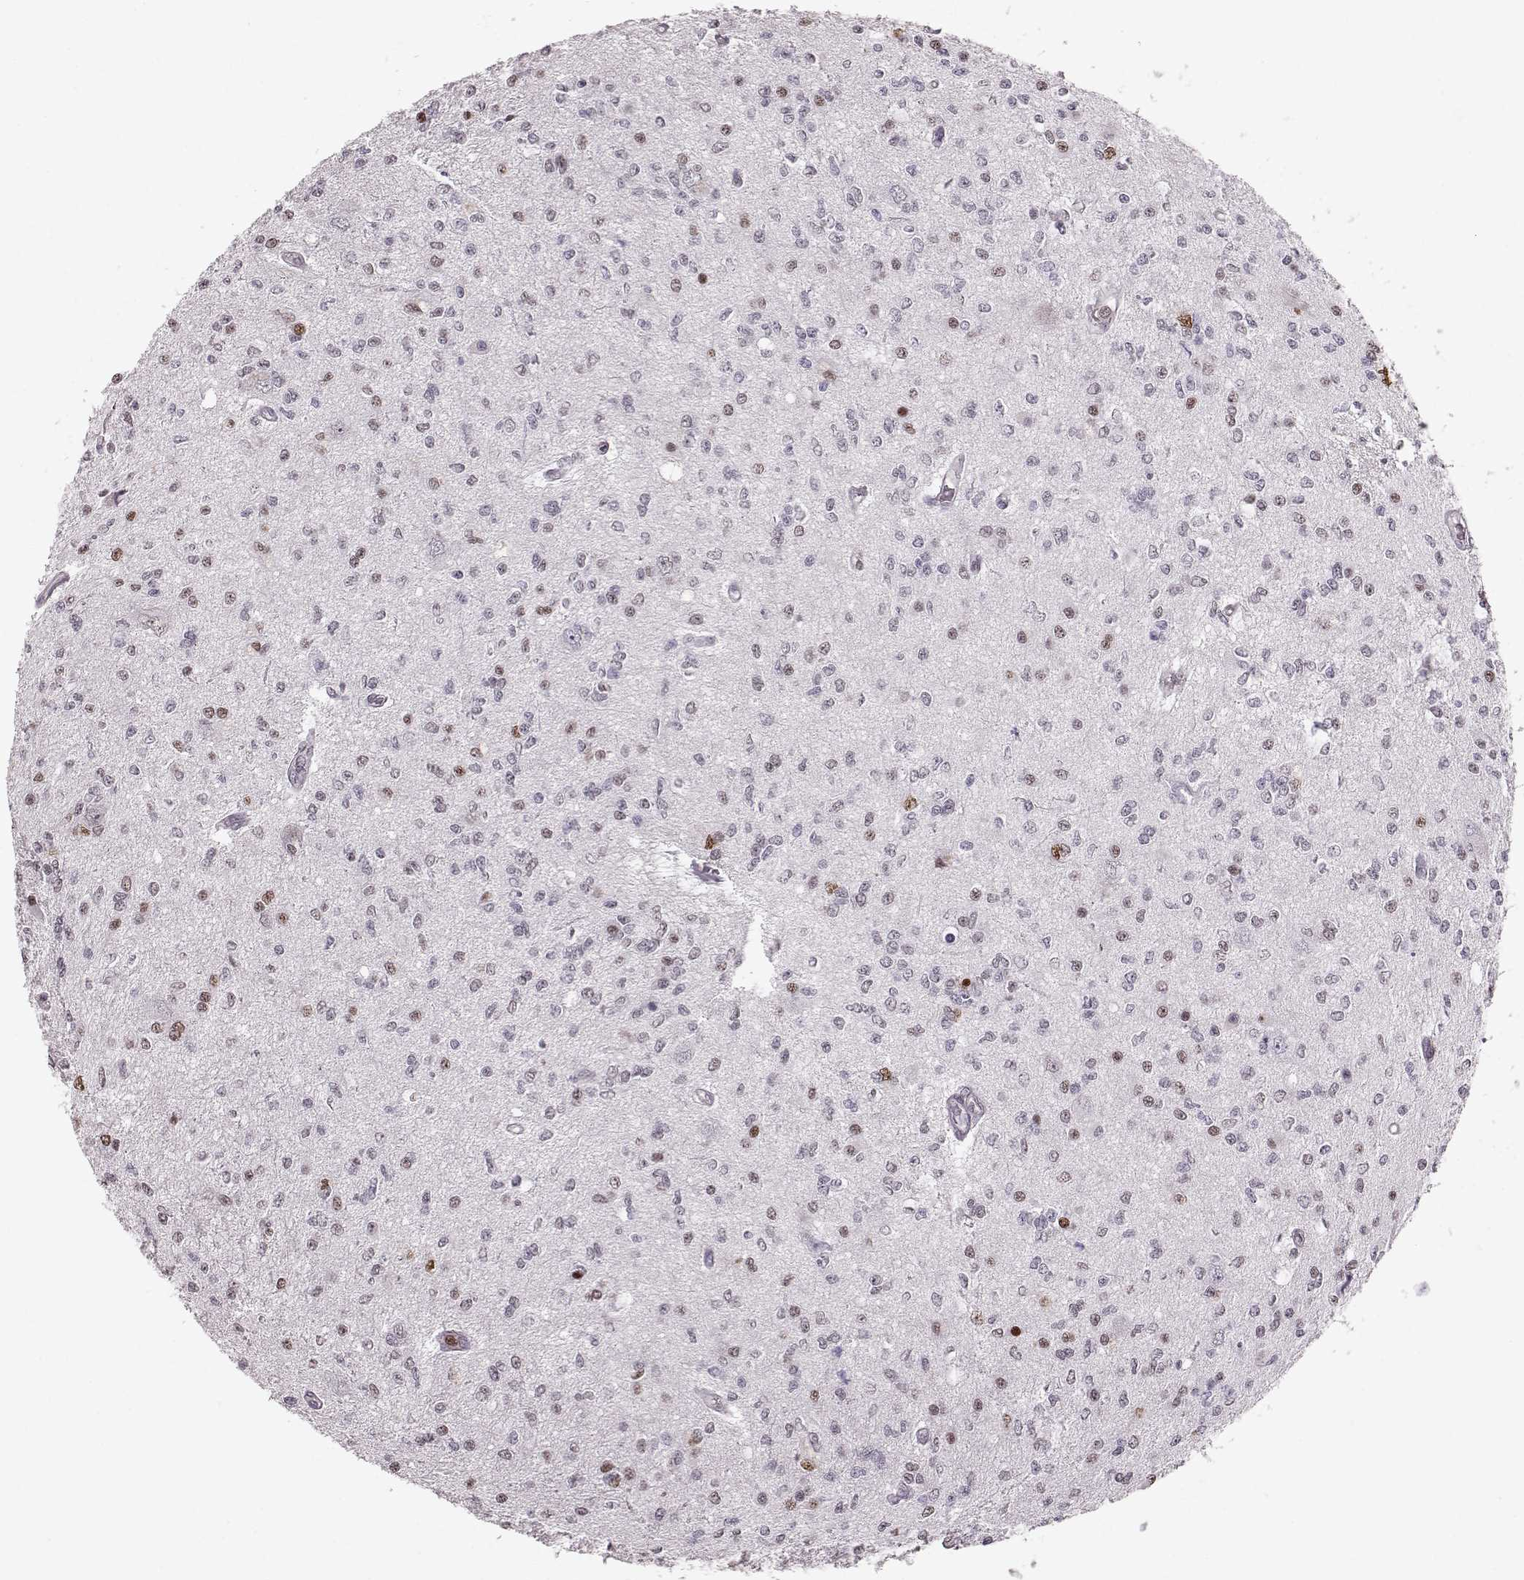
{"staining": {"intensity": "moderate", "quantity": "<25%", "location": "nuclear"}, "tissue": "glioma", "cell_type": "Tumor cells", "image_type": "cancer", "snomed": [{"axis": "morphology", "description": "Glioma, malignant, Low grade"}, {"axis": "topography", "description": "Brain"}], "caption": "This is a micrograph of immunohistochemistry staining of glioma, which shows moderate staining in the nuclear of tumor cells.", "gene": "KLF6", "patient": {"sex": "male", "age": 67}}